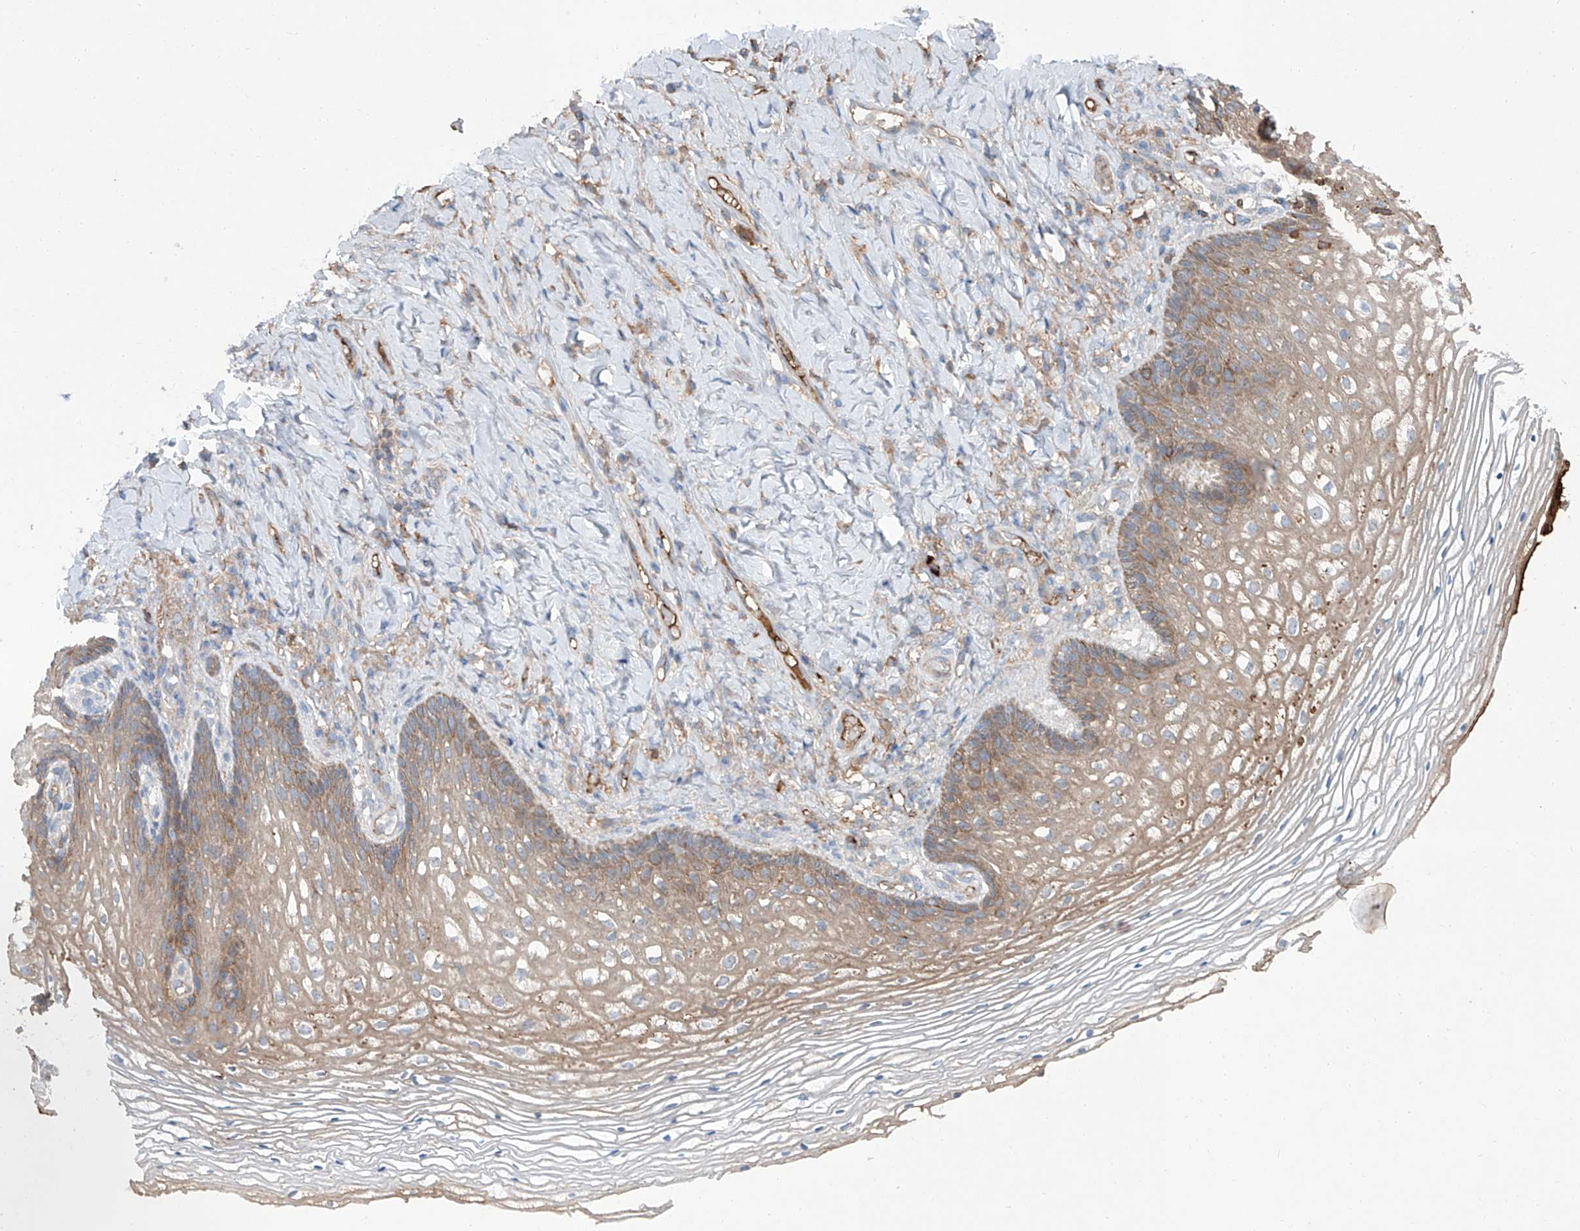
{"staining": {"intensity": "moderate", "quantity": "25%-75%", "location": "cytoplasmic/membranous"}, "tissue": "vagina", "cell_type": "Squamous epithelial cells", "image_type": "normal", "snomed": [{"axis": "morphology", "description": "Normal tissue, NOS"}, {"axis": "topography", "description": "Vagina"}], "caption": "Immunohistochemical staining of normal human vagina shows moderate cytoplasmic/membranous protein staining in approximately 25%-75% of squamous epithelial cells. The staining is performed using DAB (3,3'-diaminobenzidine) brown chromogen to label protein expression. The nuclei are counter-stained blue using hematoxylin.", "gene": "SIX4", "patient": {"sex": "female", "age": 60}}